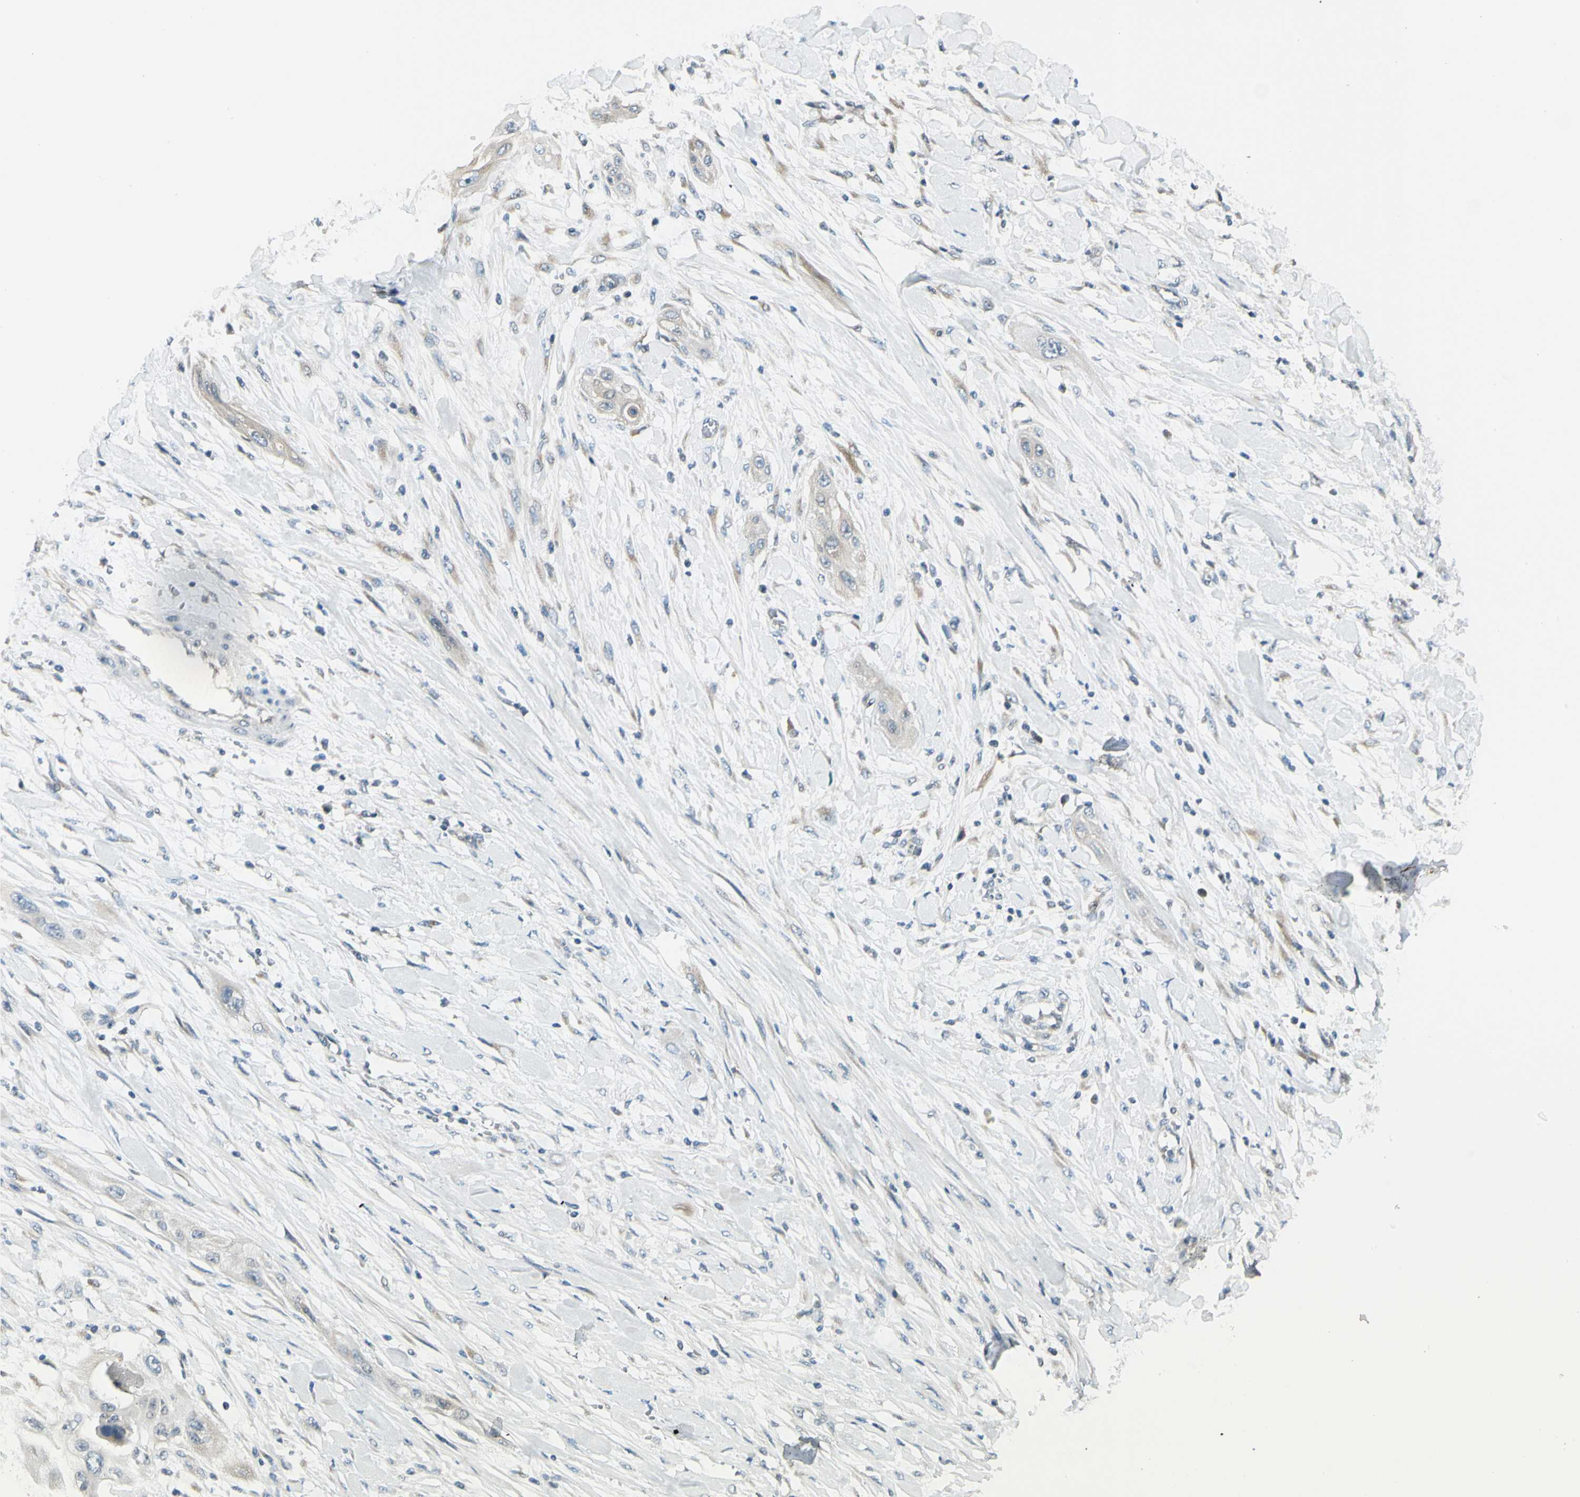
{"staining": {"intensity": "negative", "quantity": "none", "location": "none"}, "tissue": "lung cancer", "cell_type": "Tumor cells", "image_type": "cancer", "snomed": [{"axis": "morphology", "description": "Squamous cell carcinoma, NOS"}, {"axis": "topography", "description": "Lung"}], "caption": "A histopathology image of human squamous cell carcinoma (lung) is negative for staining in tumor cells. Nuclei are stained in blue.", "gene": "BNIP1", "patient": {"sex": "female", "age": 47}}